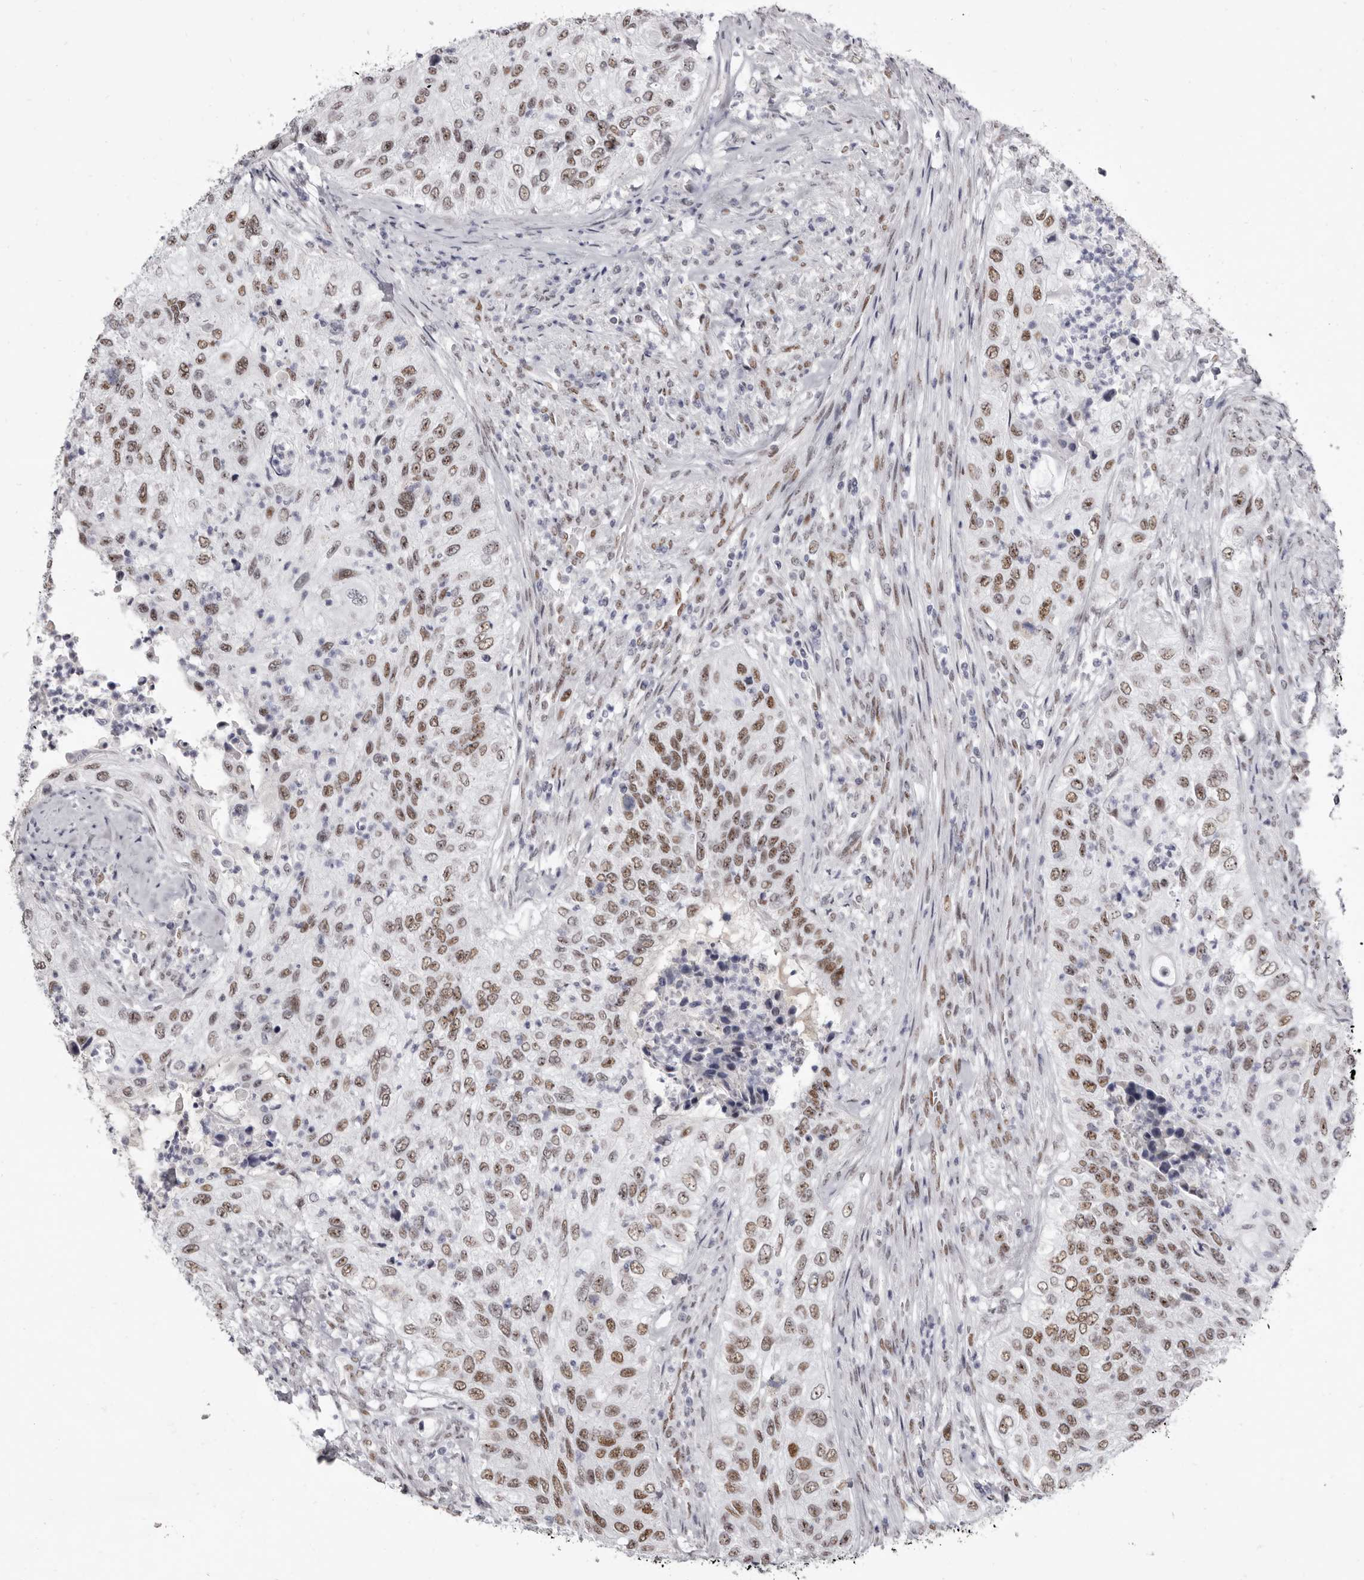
{"staining": {"intensity": "moderate", "quantity": ">75%", "location": "nuclear"}, "tissue": "urothelial cancer", "cell_type": "Tumor cells", "image_type": "cancer", "snomed": [{"axis": "morphology", "description": "Urothelial carcinoma, High grade"}, {"axis": "topography", "description": "Urinary bladder"}], "caption": "This photomicrograph shows immunohistochemistry (IHC) staining of human urothelial cancer, with medium moderate nuclear expression in about >75% of tumor cells.", "gene": "ZNF326", "patient": {"sex": "female", "age": 60}}